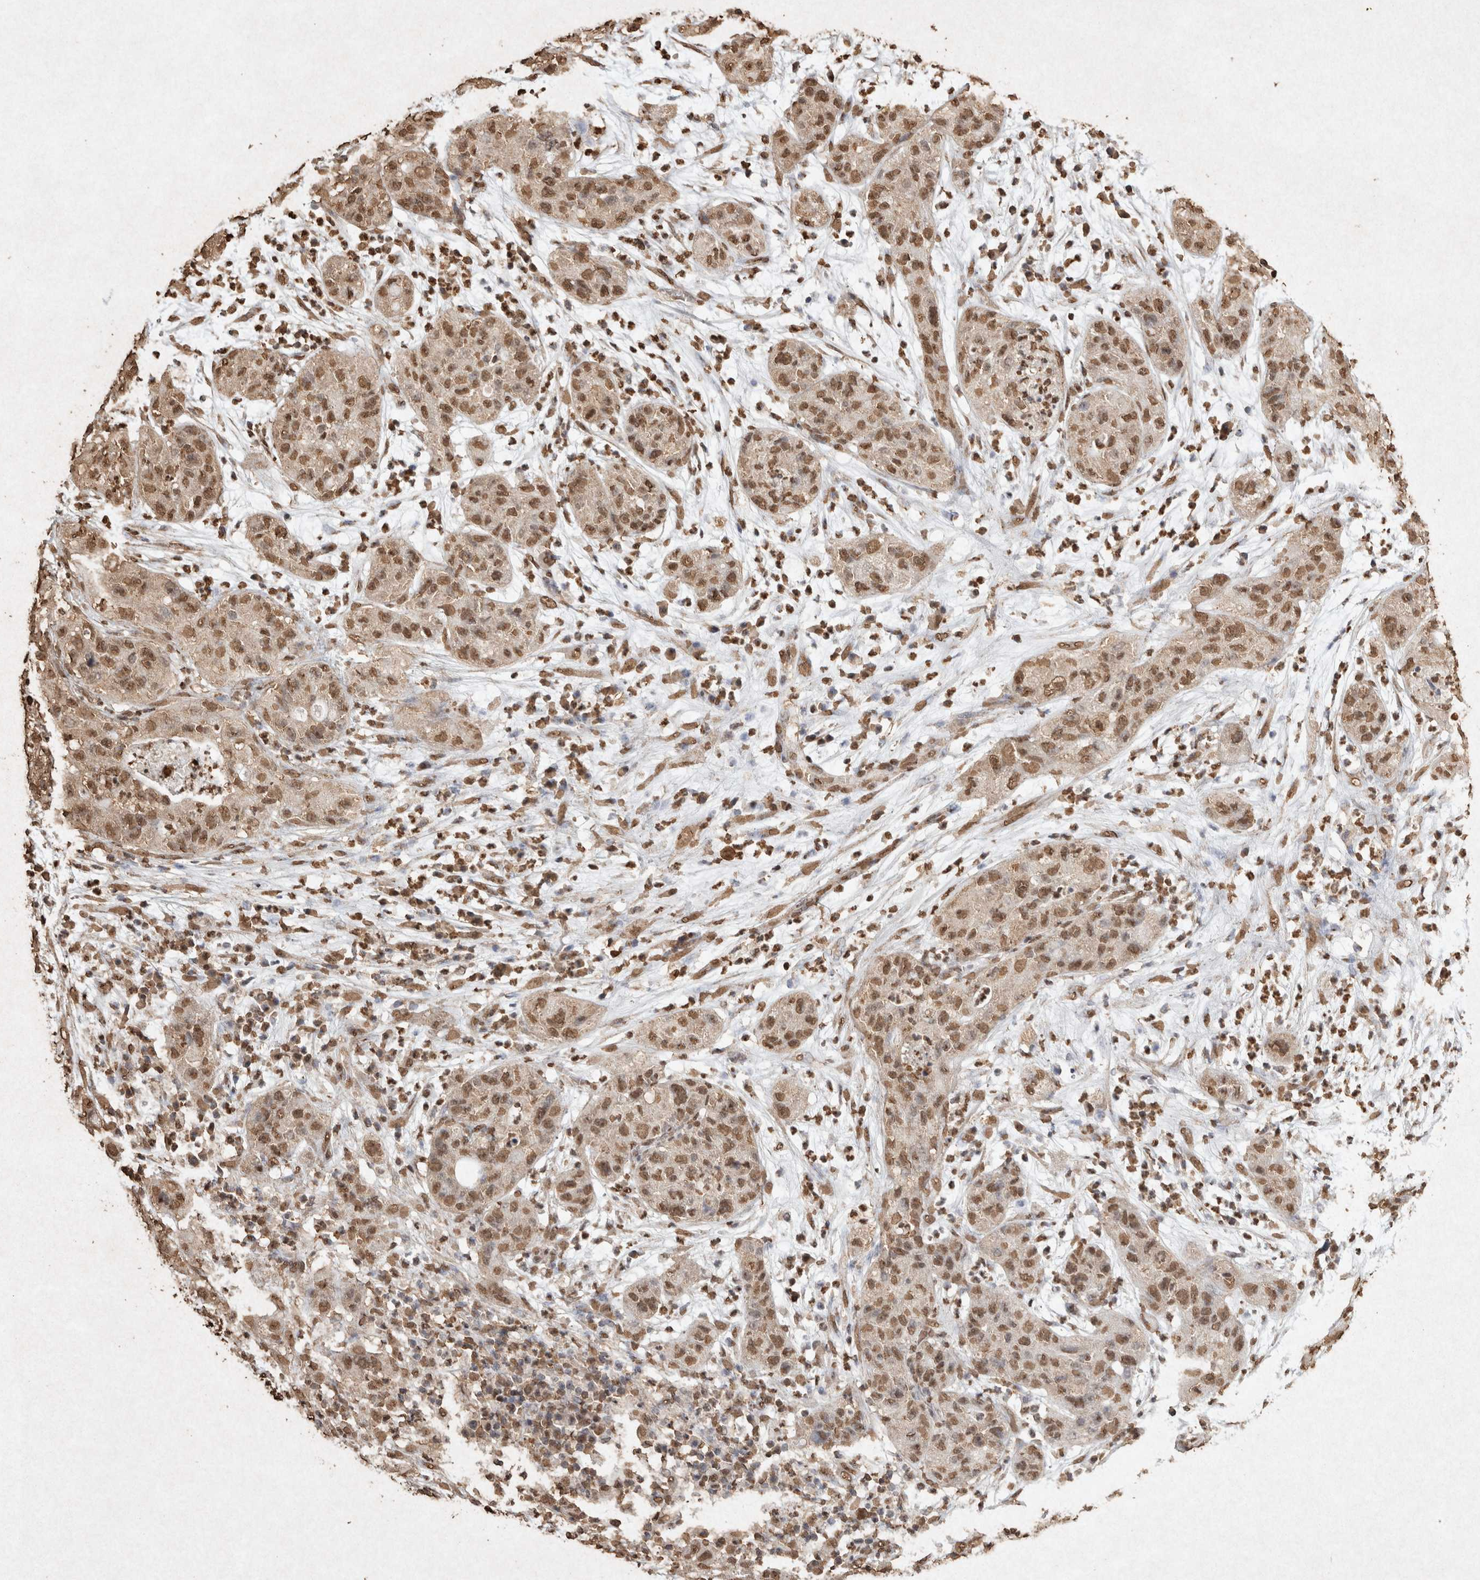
{"staining": {"intensity": "moderate", "quantity": ">75%", "location": "nuclear"}, "tissue": "pancreatic cancer", "cell_type": "Tumor cells", "image_type": "cancer", "snomed": [{"axis": "morphology", "description": "Adenocarcinoma, NOS"}, {"axis": "topography", "description": "Pancreas"}], "caption": "IHC staining of pancreatic cancer (adenocarcinoma), which demonstrates medium levels of moderate nuclear positivity in approximately >75% of tumor cells indicating moderate nuclear protein staining. The staining was performed using DAB (brown) for protein detection and nuclei were counterstained in hematoxylin (blue).", "gene": "FSTL3", "patient": {"sex": "female", "age": 78}}